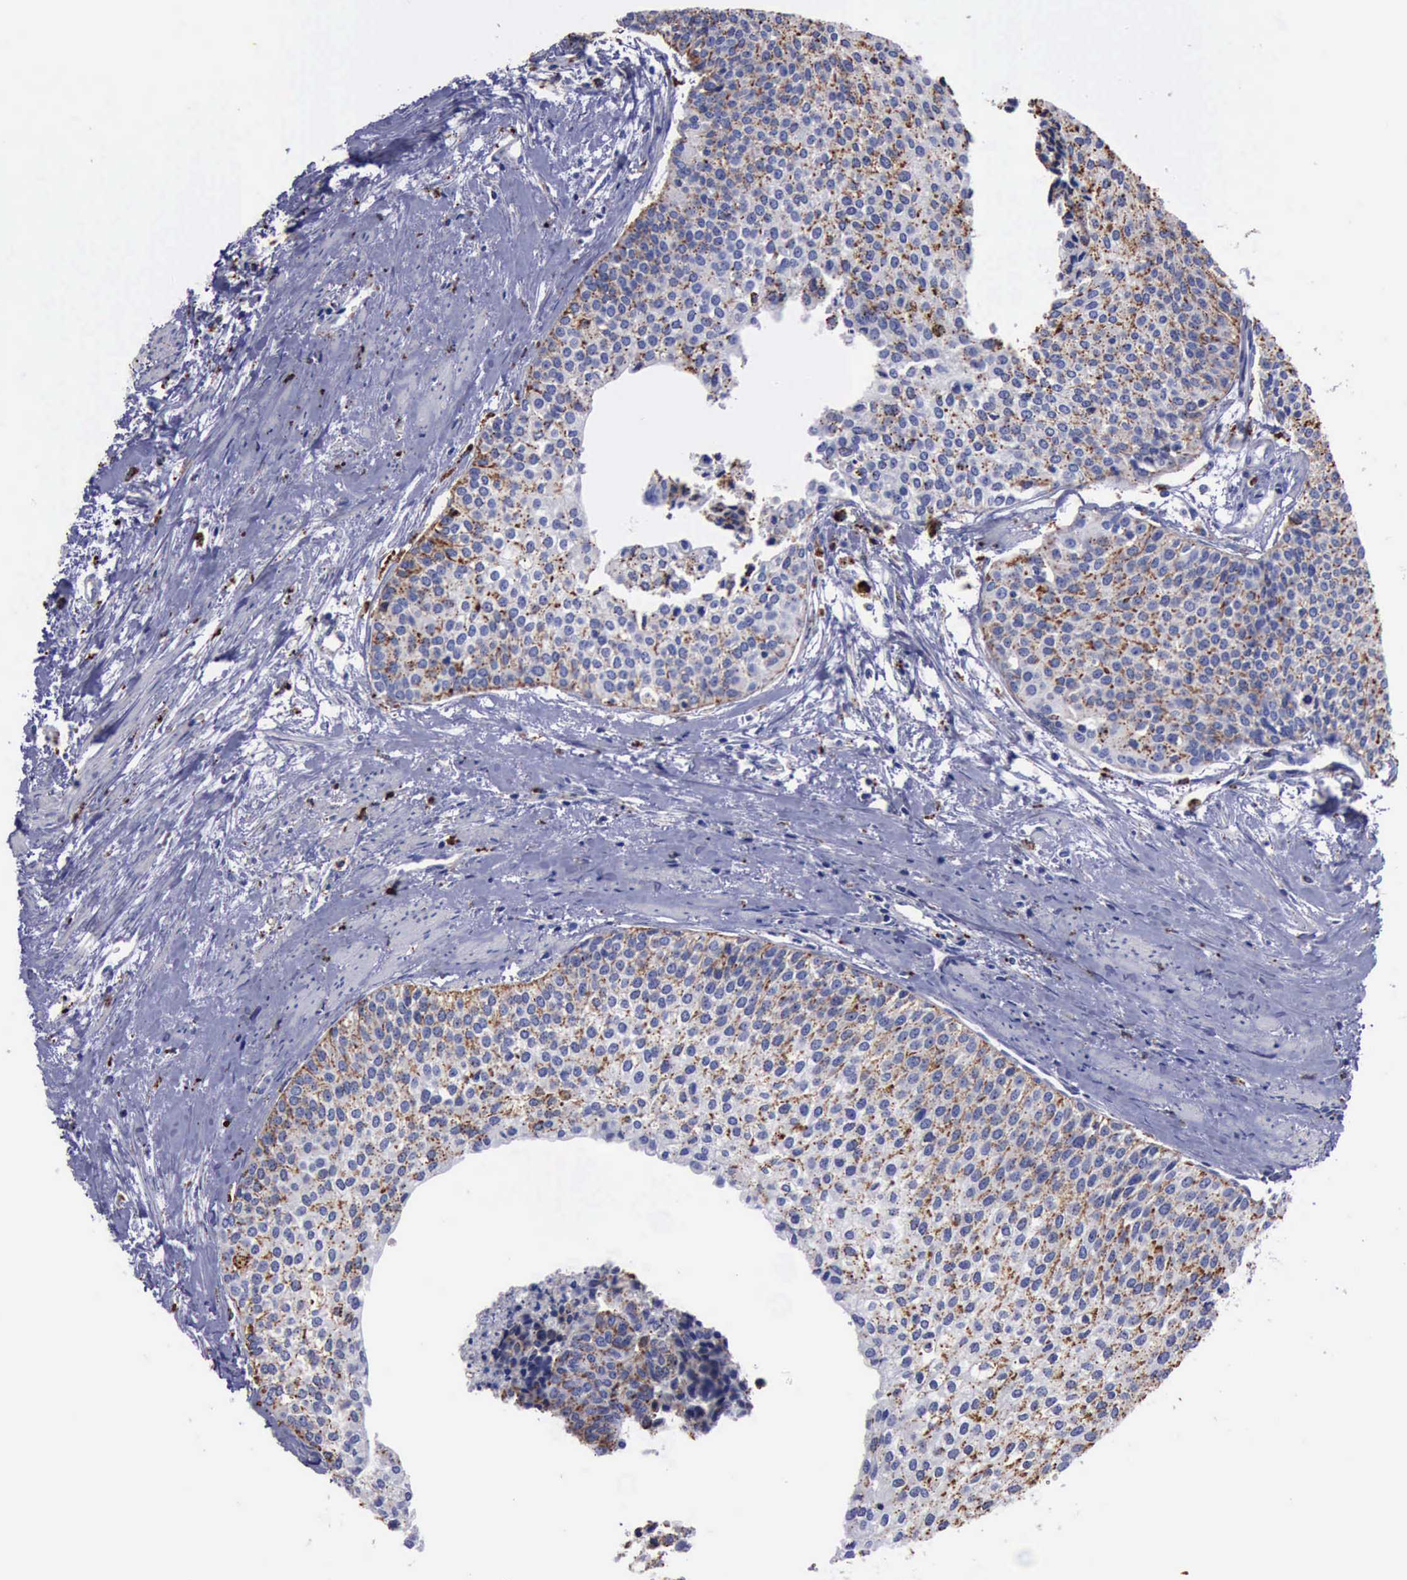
{"staining": {"intensity": "moderate", "quantity": ">75%", "location": "cytoplasmic/membranous"}, "tissue": "urothelial cancer", "cell_type": "Tumor cells", "image_type": "cancer", "snomed": [{"axis": "morphology", "description": "Urothelial carcinoma, Low grade"}, {"axis": "topography", "description": "Urinary bladder"}], "caption": "High-magnification brightfield microscopy of low-grade urothelial carcinoma stained with DAB (3,3'-diaminobenzidine) (brown) and counterstained with hematoxylin (blue). tumor cells exhibit moderate cytoplasmic/membranous expression is appreciated in about>75% of cells.", "gene": "CTSD", "patient": {"sex": "female", "age": 73}}